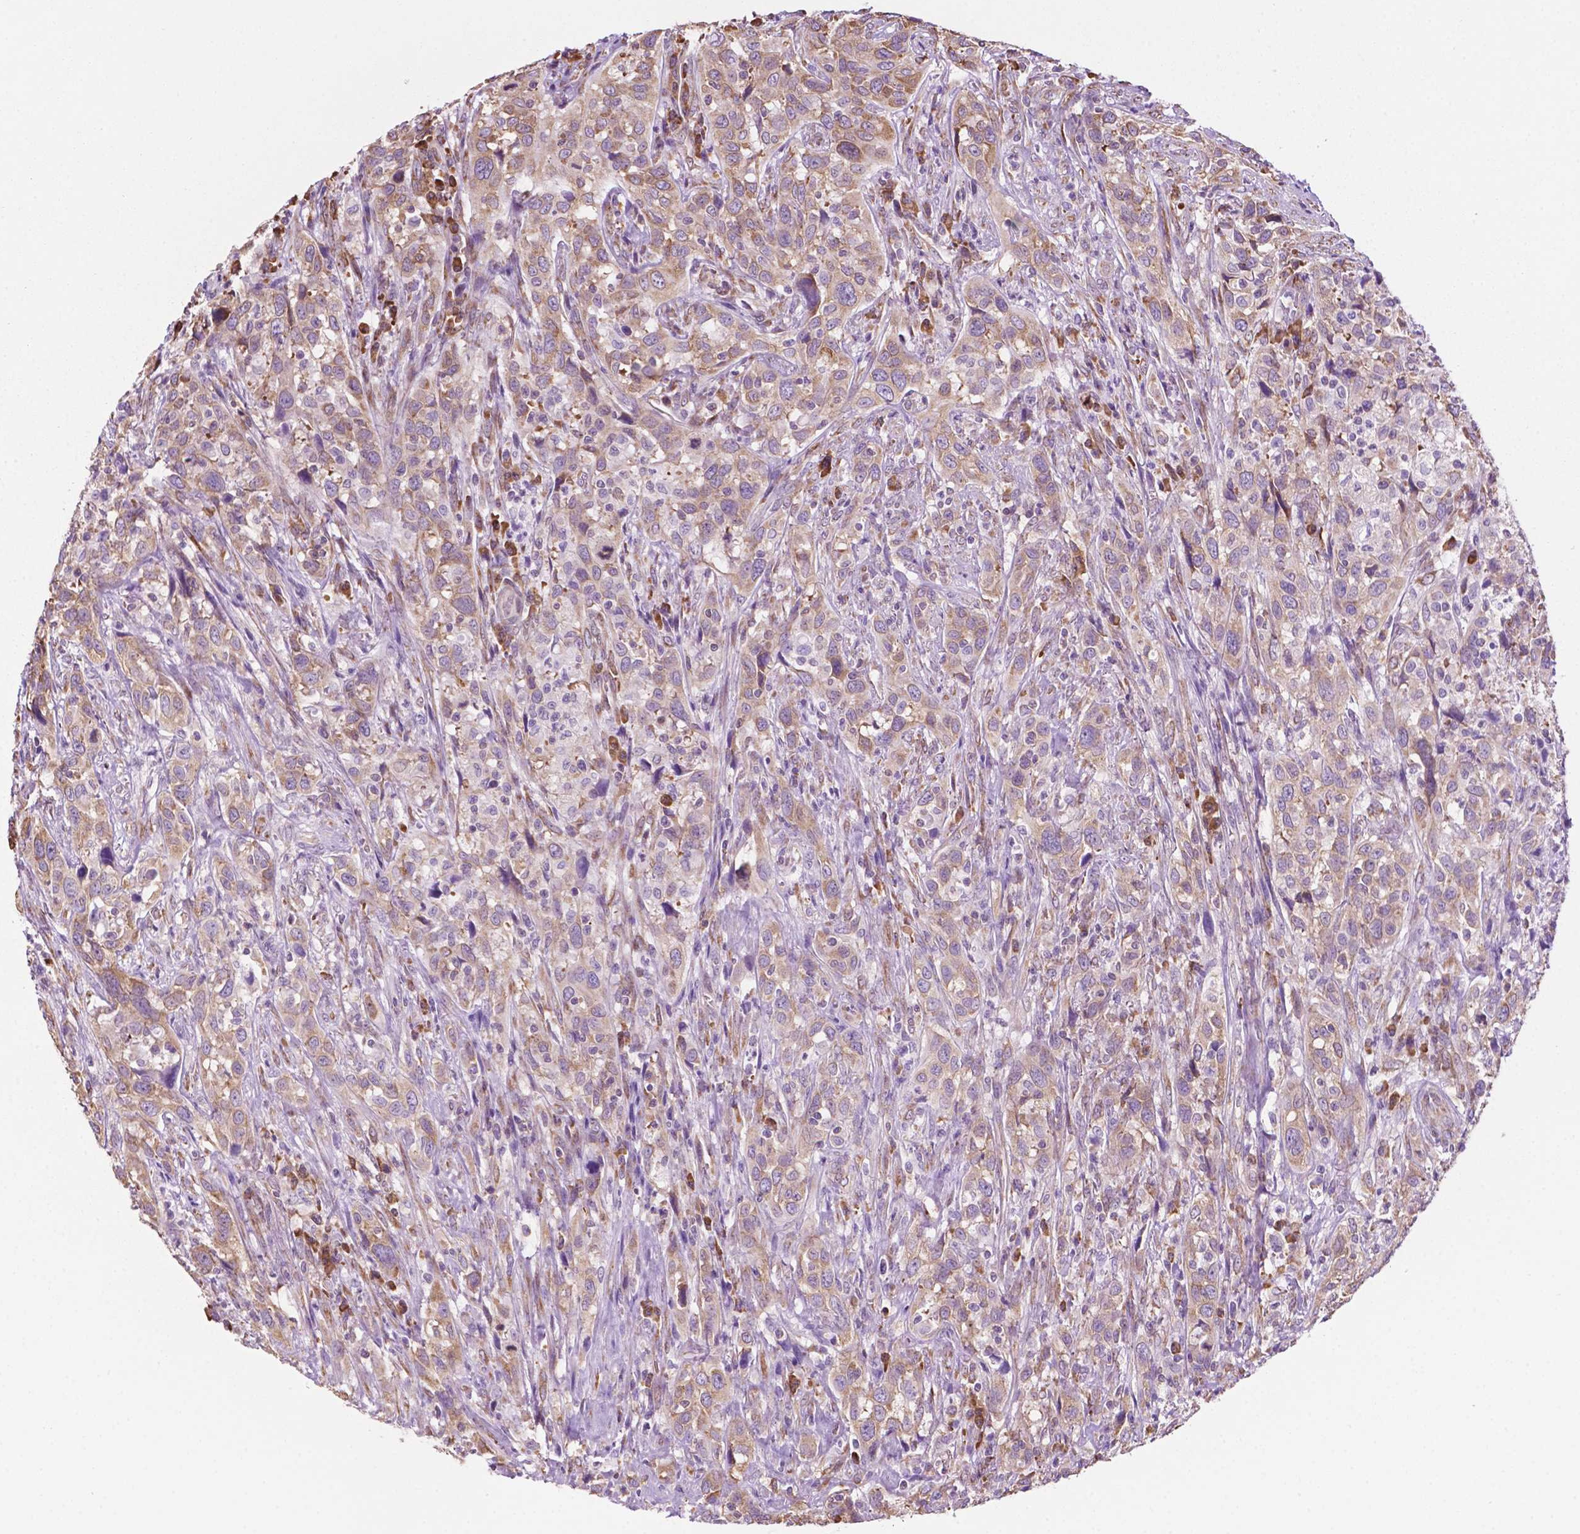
{"staining": {"intensity": "weak", "quantity": "25%-75%", "location": "cytoplasmic/membranous"}, "tissue": "urothelial cancer", "cell_type": "Tumor cells", "image_type": "cancer", "snomed": [{"axis": "morphology", "description": "Urothelial carcinoma, NOS"}, {"axis": "morphology", "description": "Urothelial carcinoma, High grade"}, {"axis": "topography", "description": "Urinary bladder"}], "caption": "Urothelial cancer tissue shows weak cytoplasmic/membranous expression in approximately 25%-75% of tumor cells, visualized by immunohistochemistry.", "gene": "RPL29", "patient": {"sex": "female", "age": 64}}